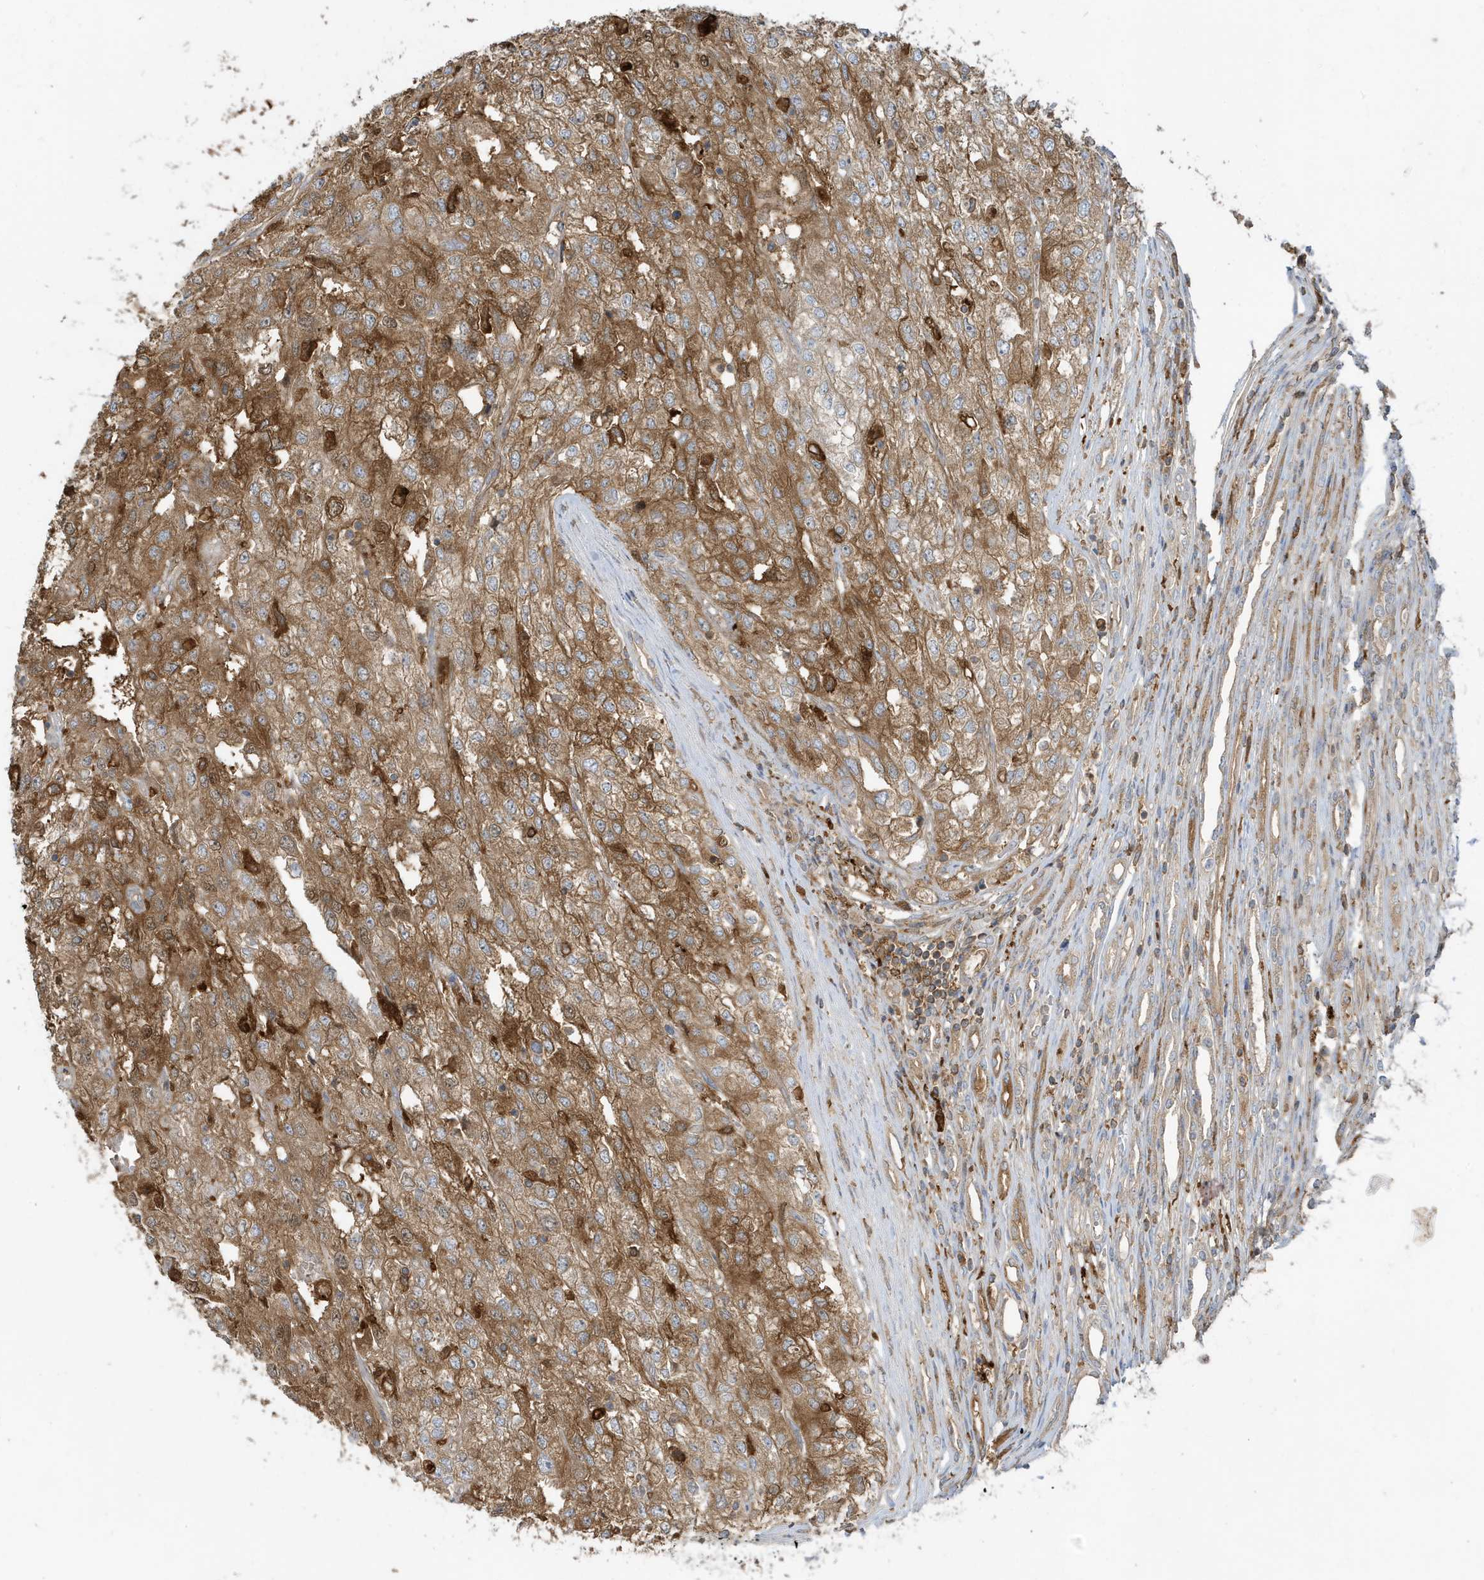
{"staining": {"intensity": "moderate", "quantity": ">75%", "location": "cytoplasmic/membranous"}, "tissue": "renal cancer", "cell_type": "Tumor cells", "image_type": "cancer", "snomed": [{"axis": "morphology", "description": "Adenocarcinoma, NOS"}, {"axis": "topography", "description": "Kidney"}], "caption": "Tumor cells show medium levels of moderate cytoplasmic/membranous positivity in approximately >75% of cells in human renal adenocarcinoma.", "gene": "ABTB1", "patient": {"sex": "female", "age": 54}}